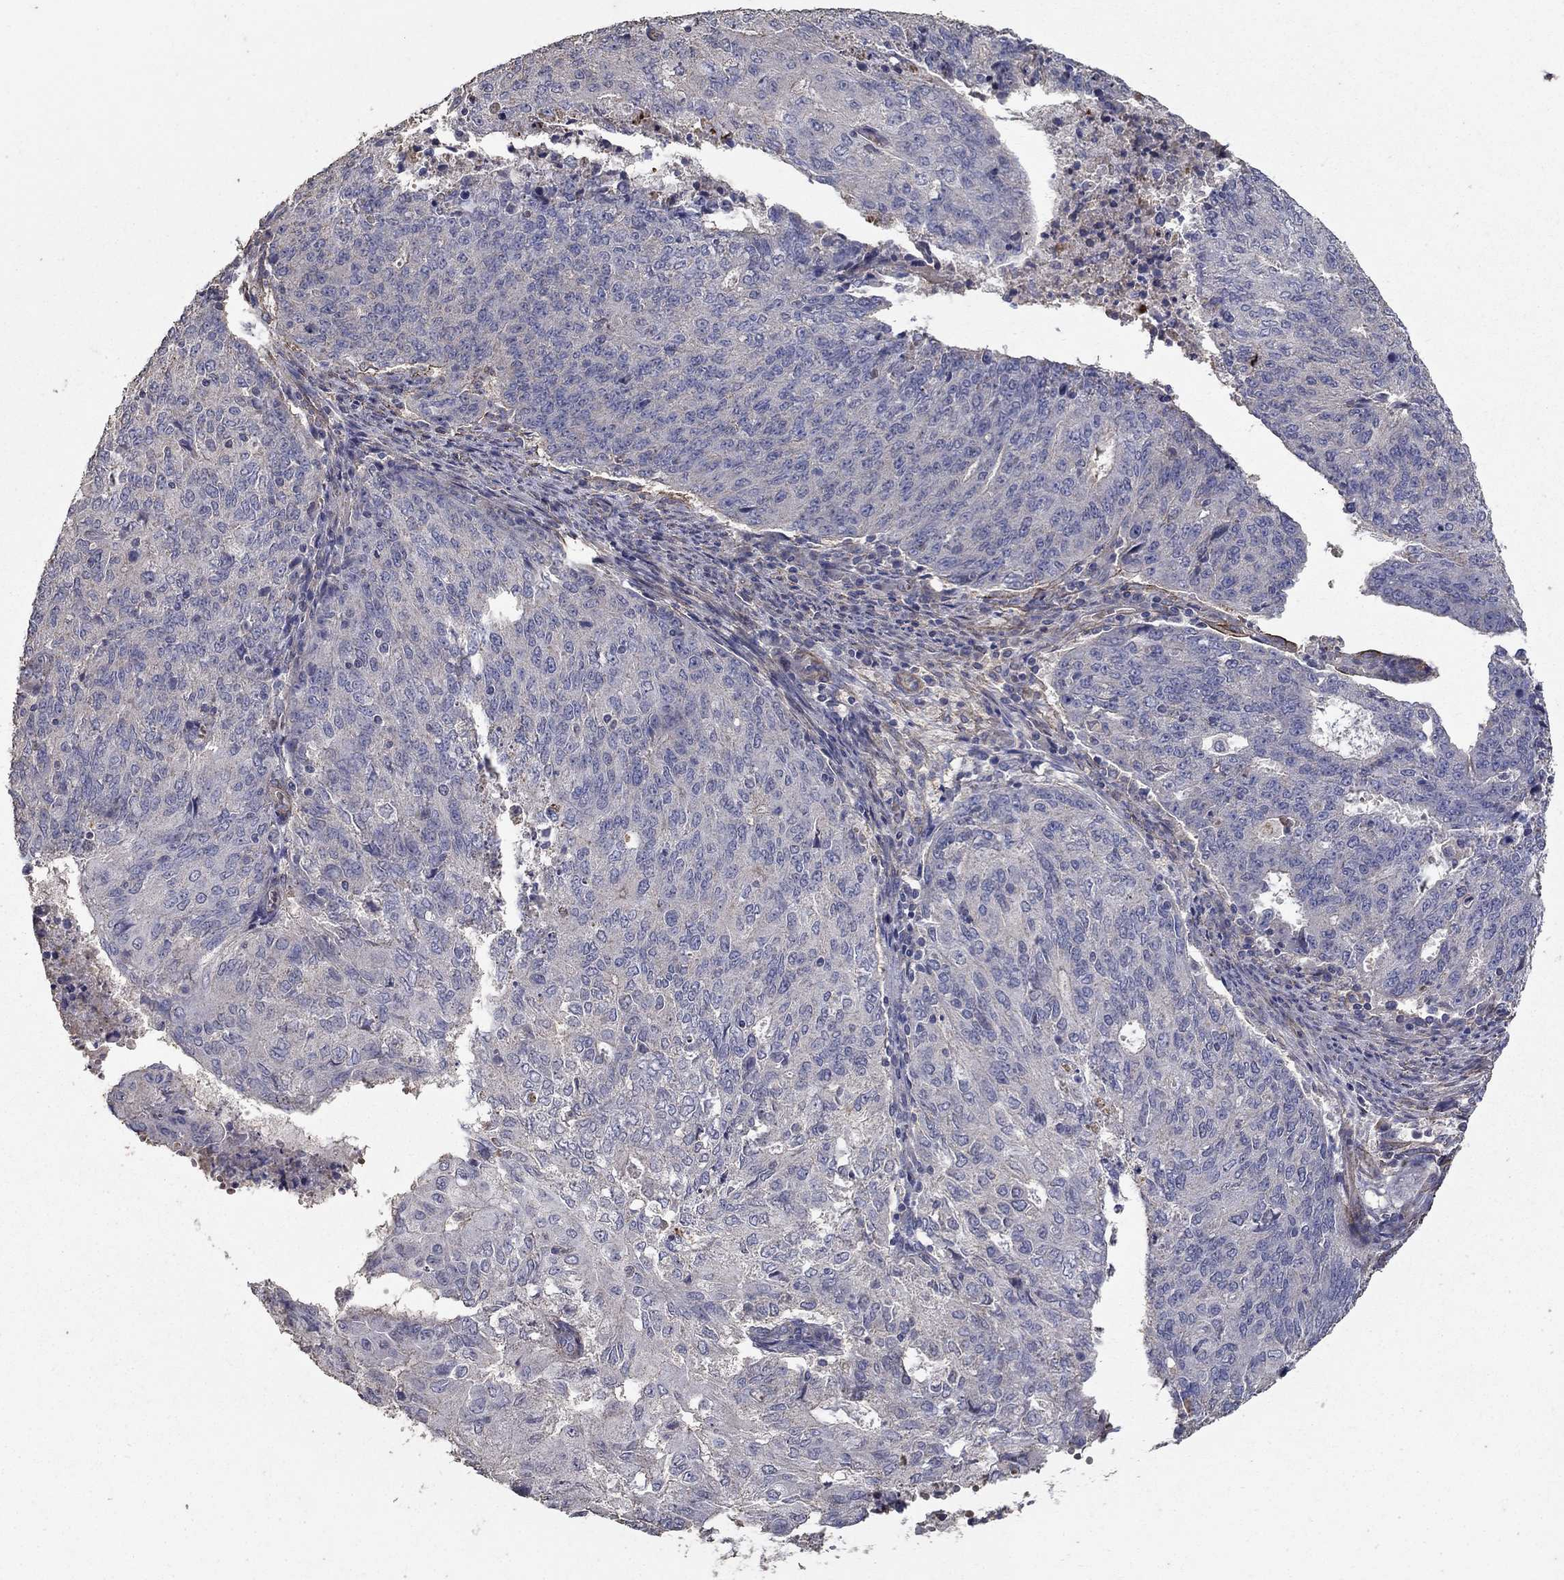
{"staining": {"intensity": "negative", "quantity": "none", "location": "none"}, "tissue": "endometrial cancer", "cell_type": "Tumor cells", "image_type": "cancer", "snomed": [{"axis": "morphology", "description": "Adenocarcinoma, NOS"}, {"axis": "topography", "description": "Endometrium"}], "caption": "DAB (3,3'-diaminobenzidine) immunohistochemical staining of human endometrial adenocarcinoma reveals no significant expression in tumor cells. (Brightfield microscopy of DAB (3,3'-diaminobenzidine) immunohistochemistry (IHC) at high magnification).", "gene": "MPP2", "patient": {"sex": "female", "age": 82}}